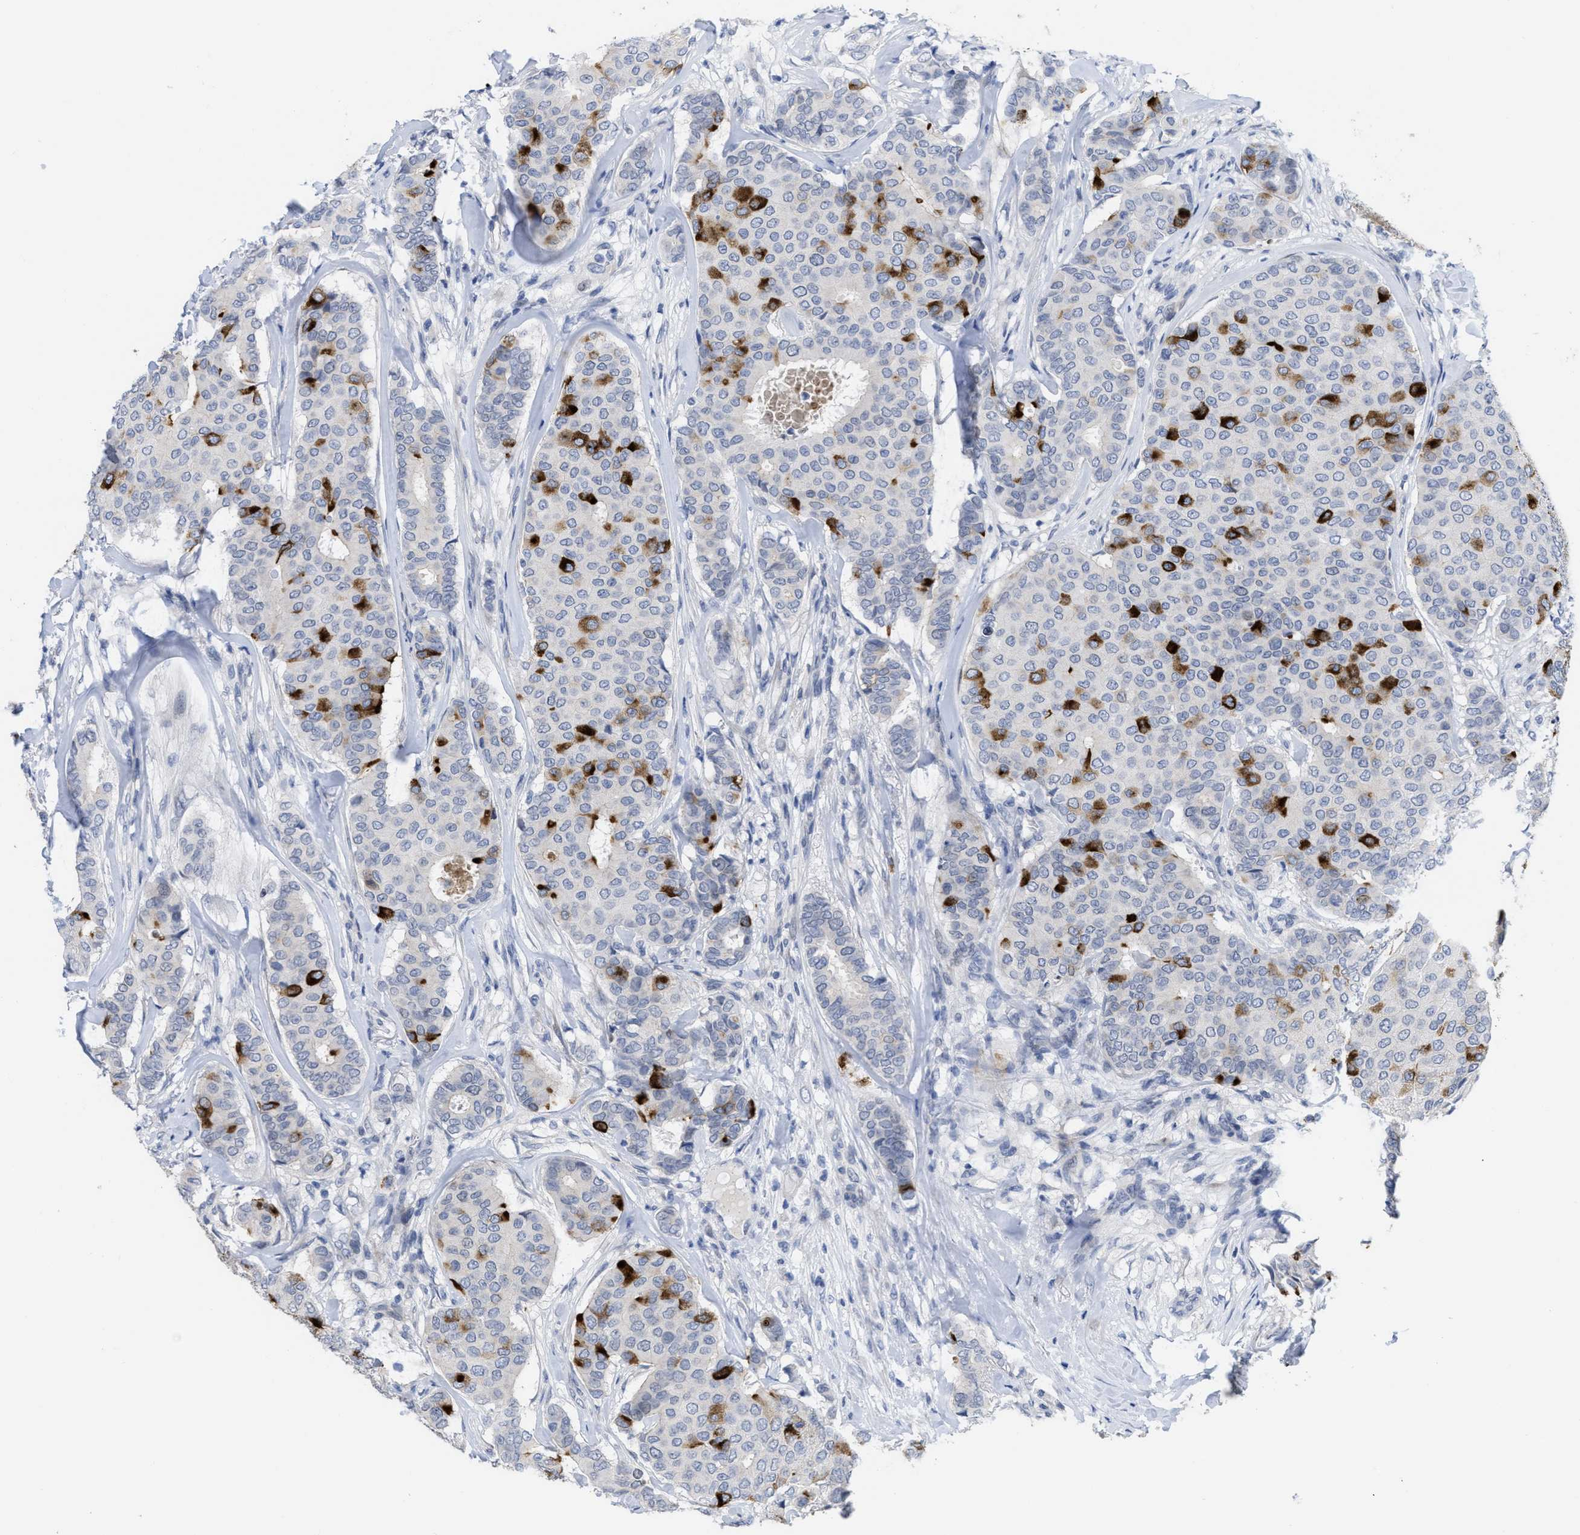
{"staining": {"intensity": "strong", "quantity": "<25%", "location": "cytoplasmic/membranous"}, "tissue": "breast cancer", "cell_type": "Tumor cells", "image_type": "cancer", "snomed": [{"axis": "morphology", "description": "Duct carcinoma"}, {"axis": "topography", "description": "Breast"}], "caption": "Tumor cells display medium levels of strong cytoplasmic/membranous staining in about <25% of cells in human intraductal carcinoma (breast).", "gene": "ACKR1", "patient": {"sex": "female", "age": 75}}